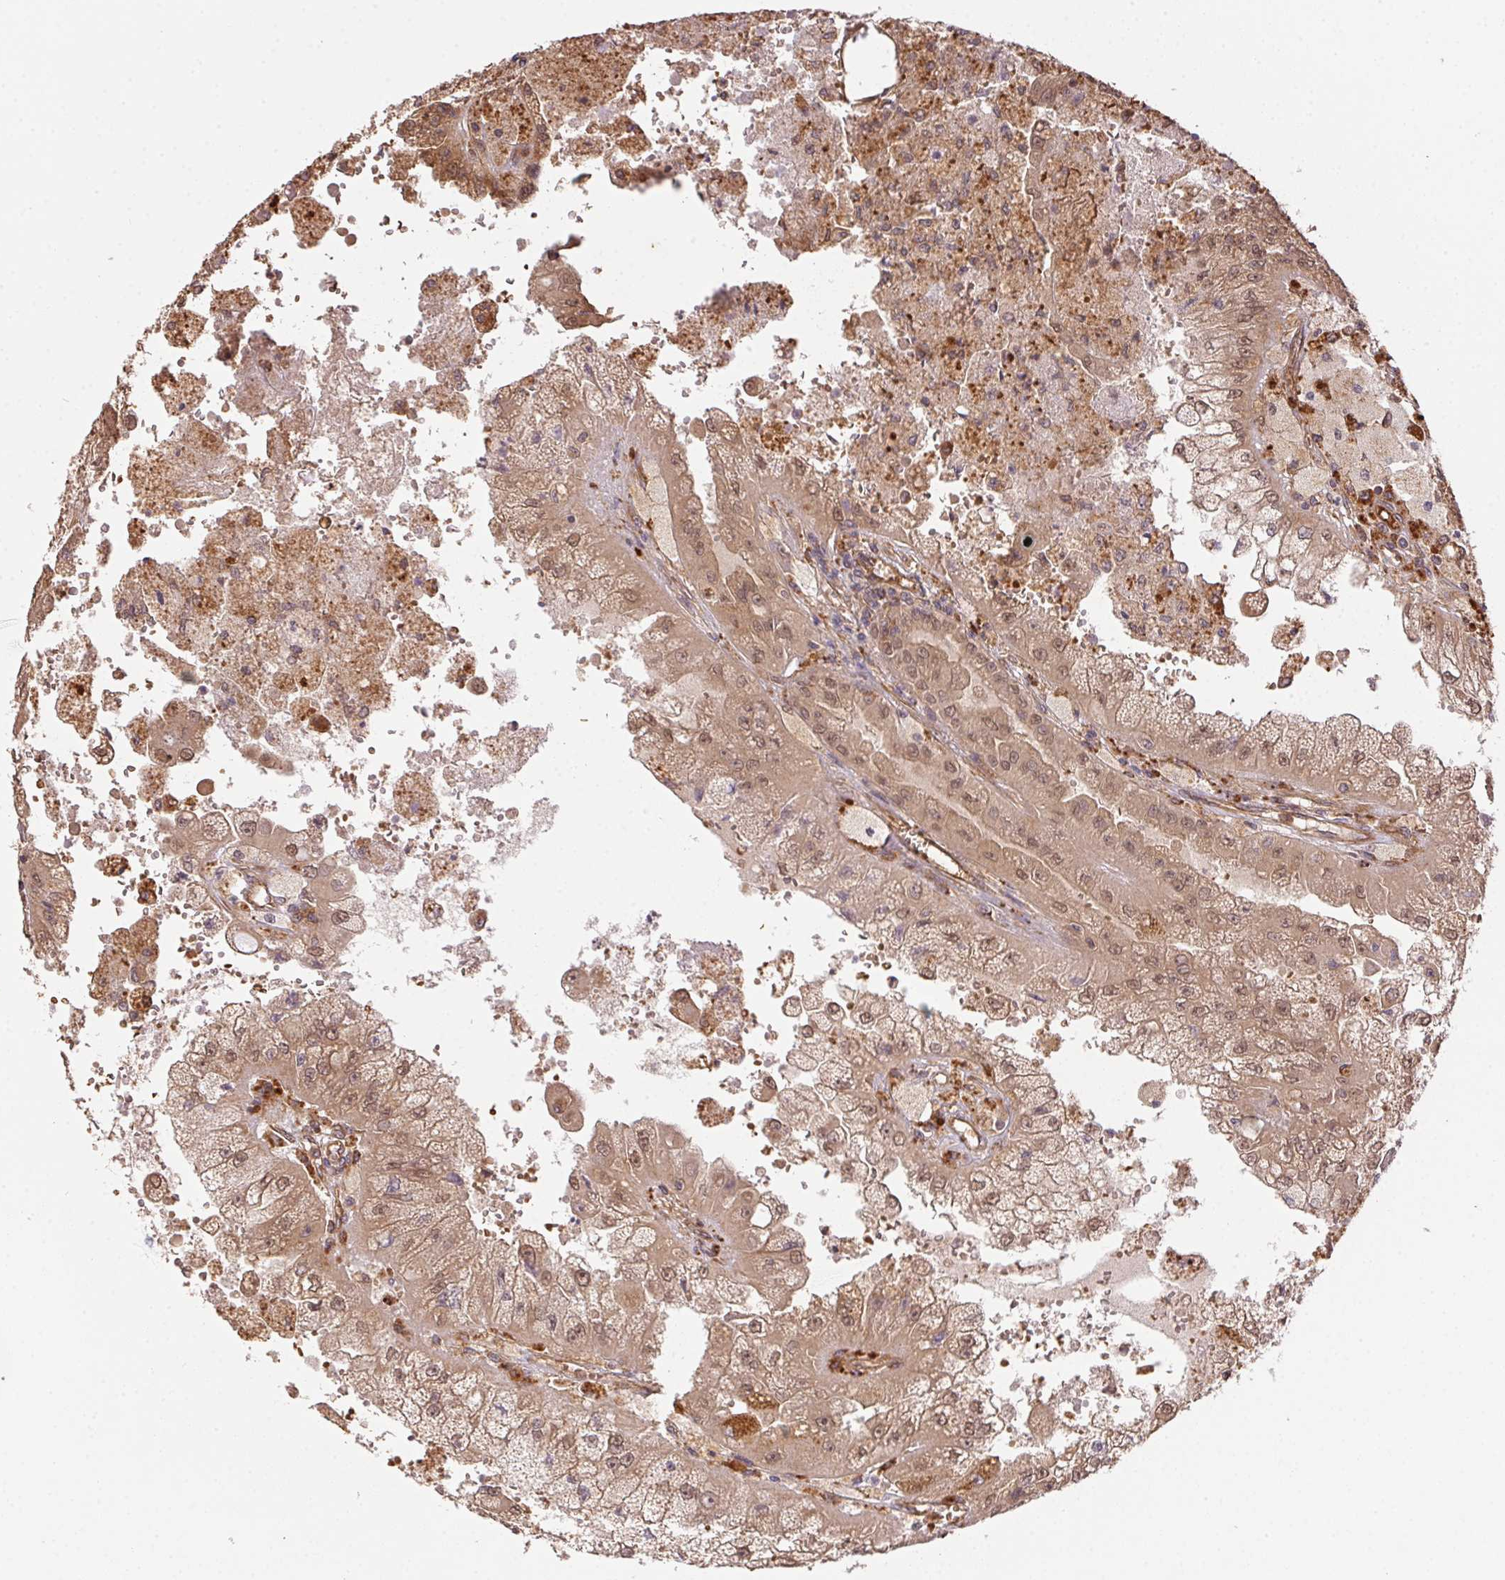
{"staining": {"intensity": "moderate", "quantity": ">75%", "location": "cytoplasmic/membranous"}, "tissue": "renal cancer", "cell_type": "Tumor cells", "image_type": "cancer", "snomed": [{"axis": "morphology", "description": "Adenocarcinoma, NOS"}, {"axis": "topography", "description": "Kidney"}], "caption": "This photomicrograph reveals immunohistochemistry staining of human renal cancer, with medium moderate cytoplasmic/membranous expression in about >75% of tumor cells.", "gene": "USE1", "patient": {"sex": "male", "age": 58}}